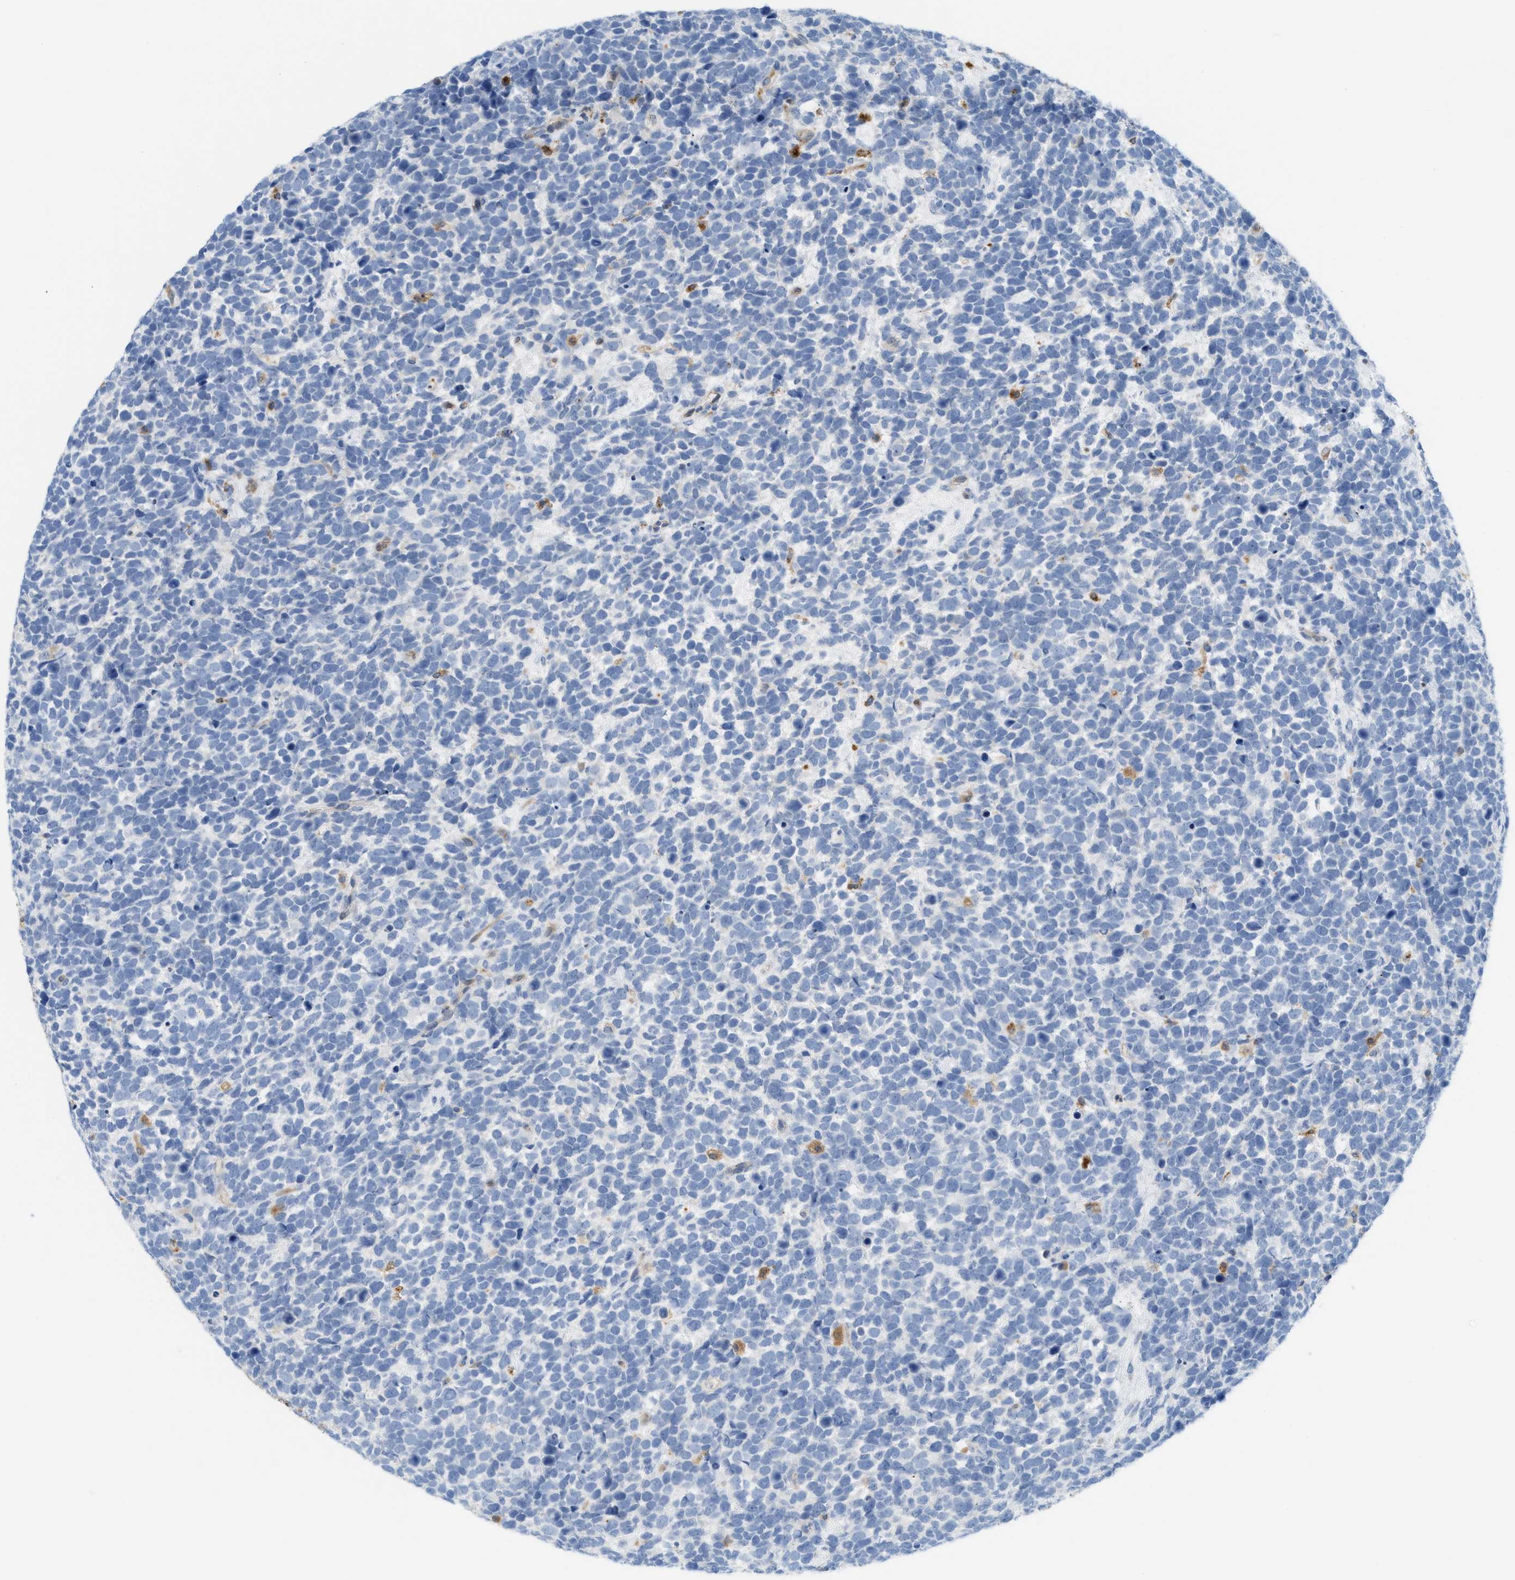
{"staining": {"intensity": "negative", "quantity": "none", "location": "none"}, "tissue": "urothelial cancer", "cell_type": "Tumor cells", "image_type": "cancer", "snomed": [{"axis": "morphology", "description": "Urothelial carcinoma, High grade"}, {"axis": "topography", "description": "Urinary bladder"}], "caption": "Urothelial cancer stained for a protein using immunohistochemistry exhibits no staining tumor cells.", "gene": "CSTB", "patient": {"sex": "female", "age": 82}}